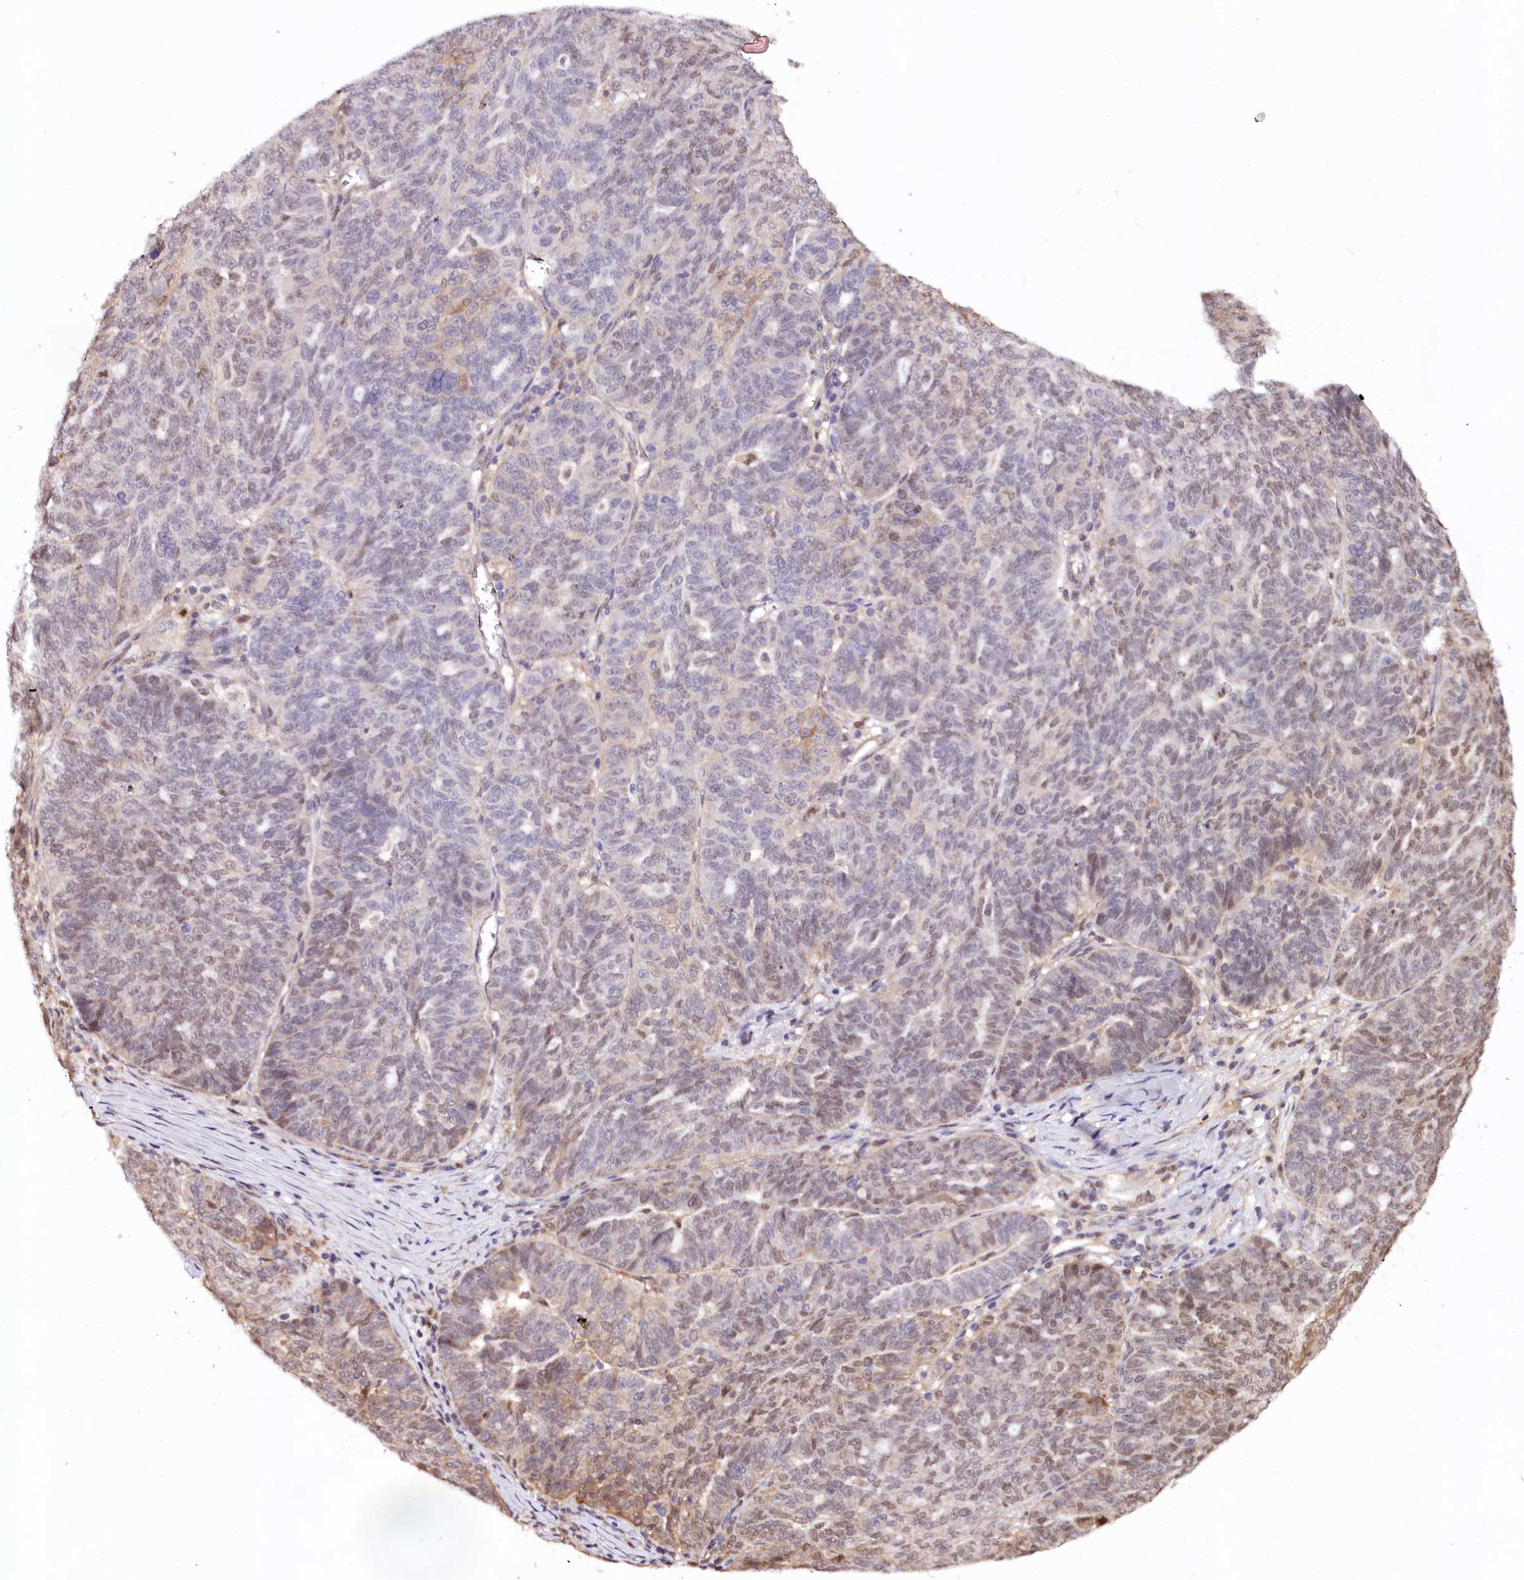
{"staining": {"intensity": "weak", "quantity": "25%-75%", "location": "nuclear"}, "tissue": "ovarian cancer", "cell_type": "Tumor cells", "image_type": "cancer", "snomed": [{"axis": "morphology", "description": "Cystadenocarcinoma, serous, NOS"}, {"axis": "topography", "description": "Ovary"}], "caption": "Immunohistochemical staining of ovarian cancer exhibits low levels of weak nuclear staining in about 25%-75% of tumor cells.", "gene": "GNL3L", "patient": {"sex": "female", "age": 59}}